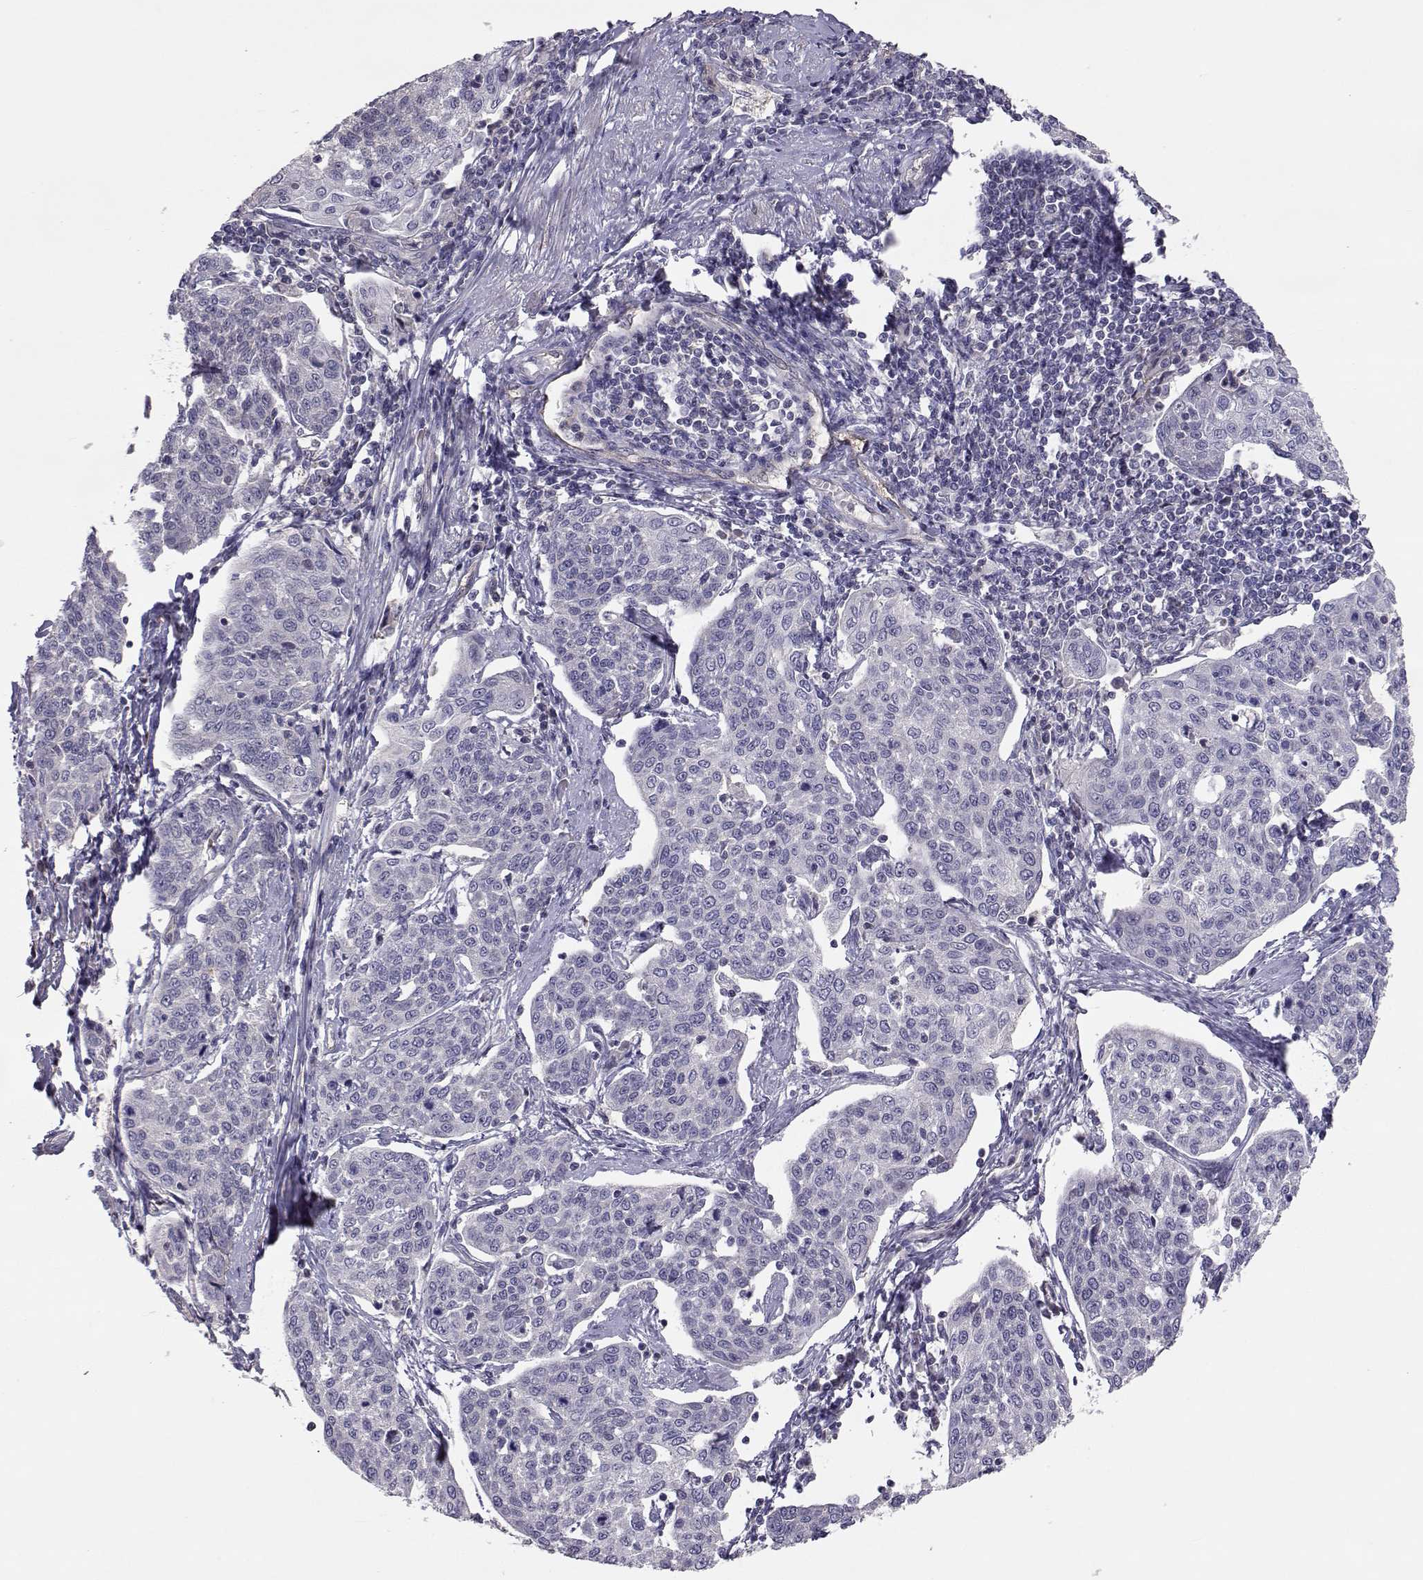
{"staining": {"intensity": "negative", "quantity": "none", "location": "none"}, "tissue": "cervical cancer", "cell_type": "Tumor cells", "image_type": "cancer", "snomed": [{"axis": "morphology", "description": "Squamous cell carcinoma, NOS"}, {"axis": "topography", "description": "Cervix"}], "caption": "Tumor cells show no significant protein expression in squamous cell carcinoma (cervical).", "gene": "NCAM2", "patient": {"sex": "female", "age": 34}}